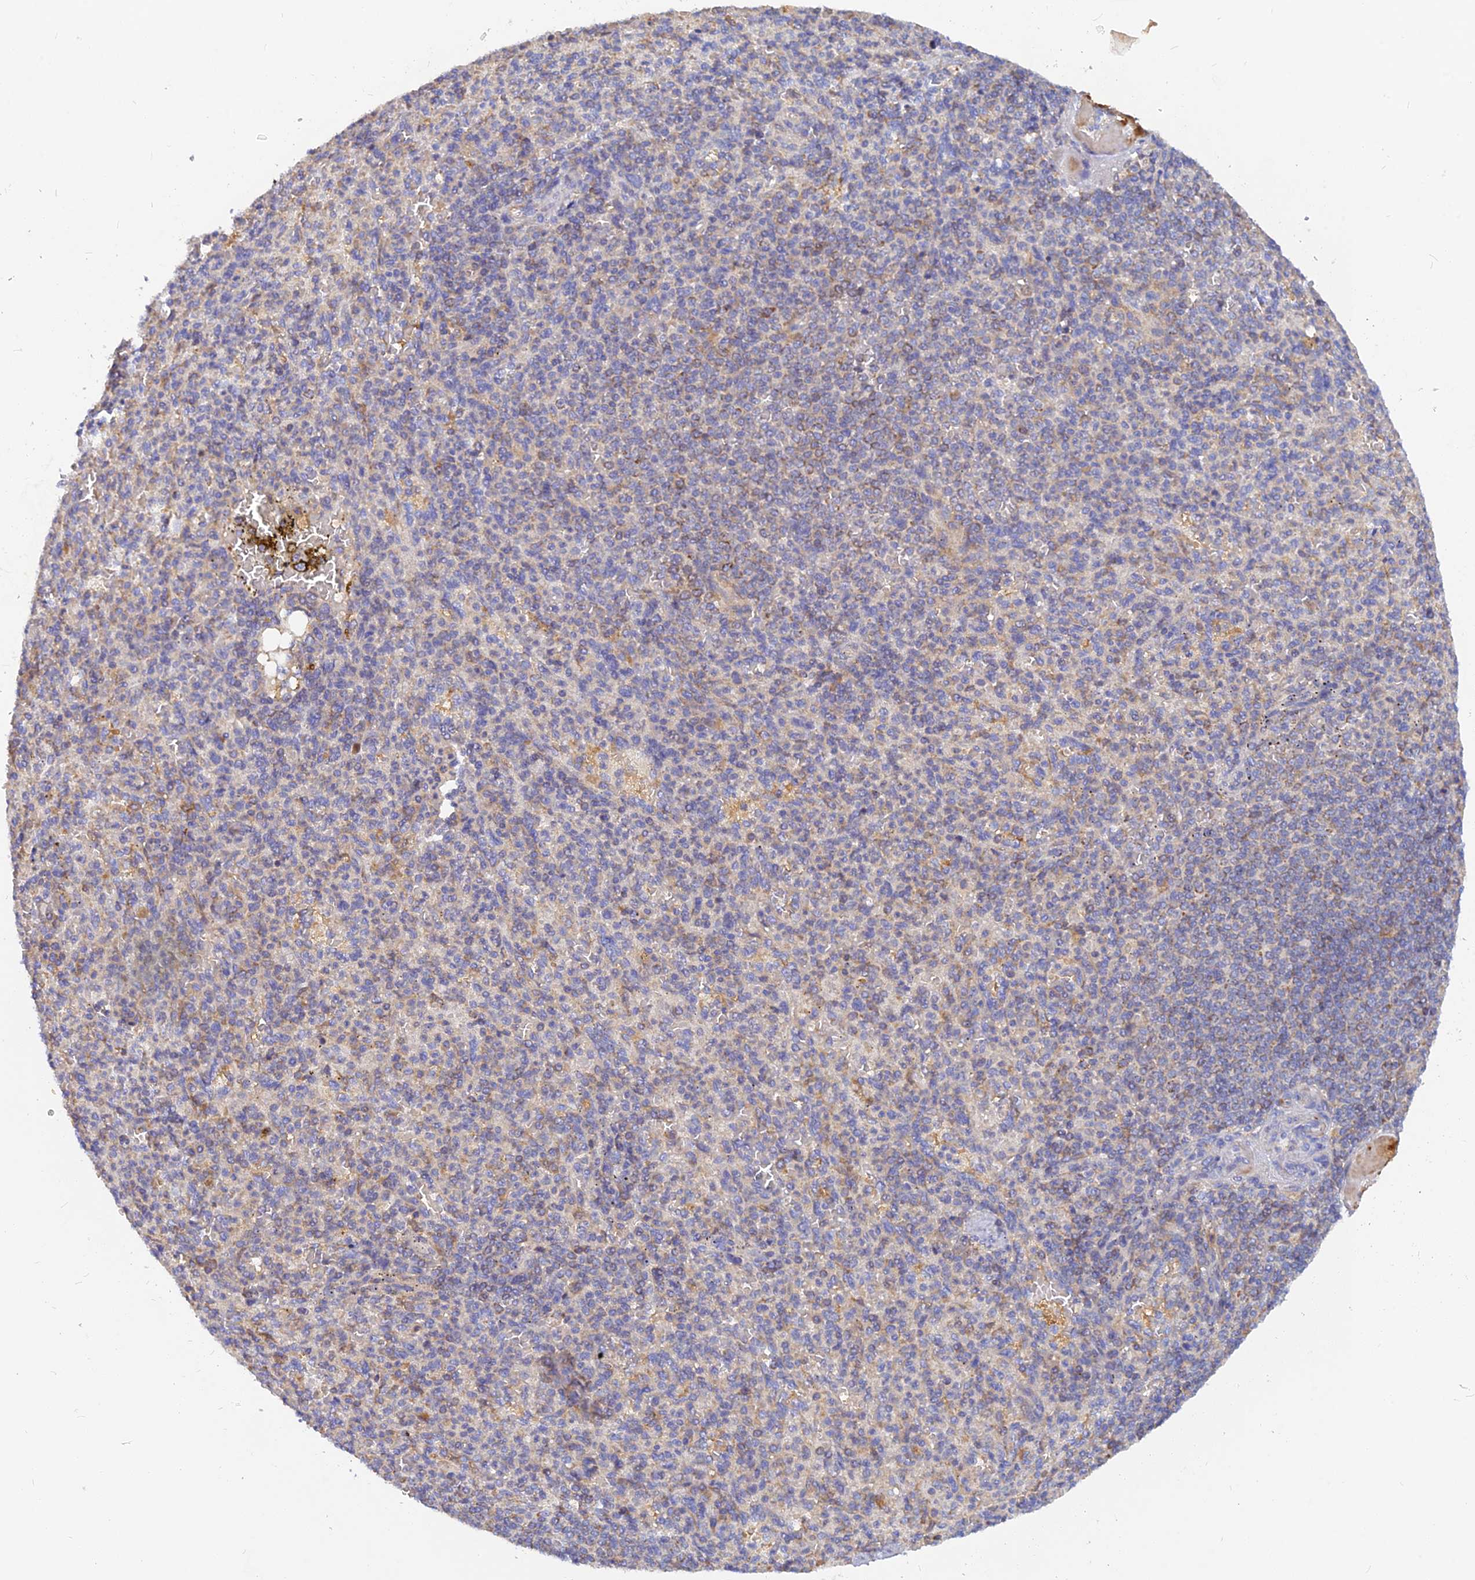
{"staining": {"intensity": "weak", "quantity": "<25%", "location": "cytoplasmic/membranous"}, "tissue": "spleen", "cell_type": "Cells in red pulp", "image_type": "normal", "snomed": [{"axis": "morphology", "description": "Normal tissue, NOS"}, {"axis": "topography", "description": "Spleen"}], "caption": "Spleen stained for a protein using immunohistochemistry displays no staining cells in red pulp.", "gene": "CACNA1B", "patient": {"sex": "female", "age": 74}}